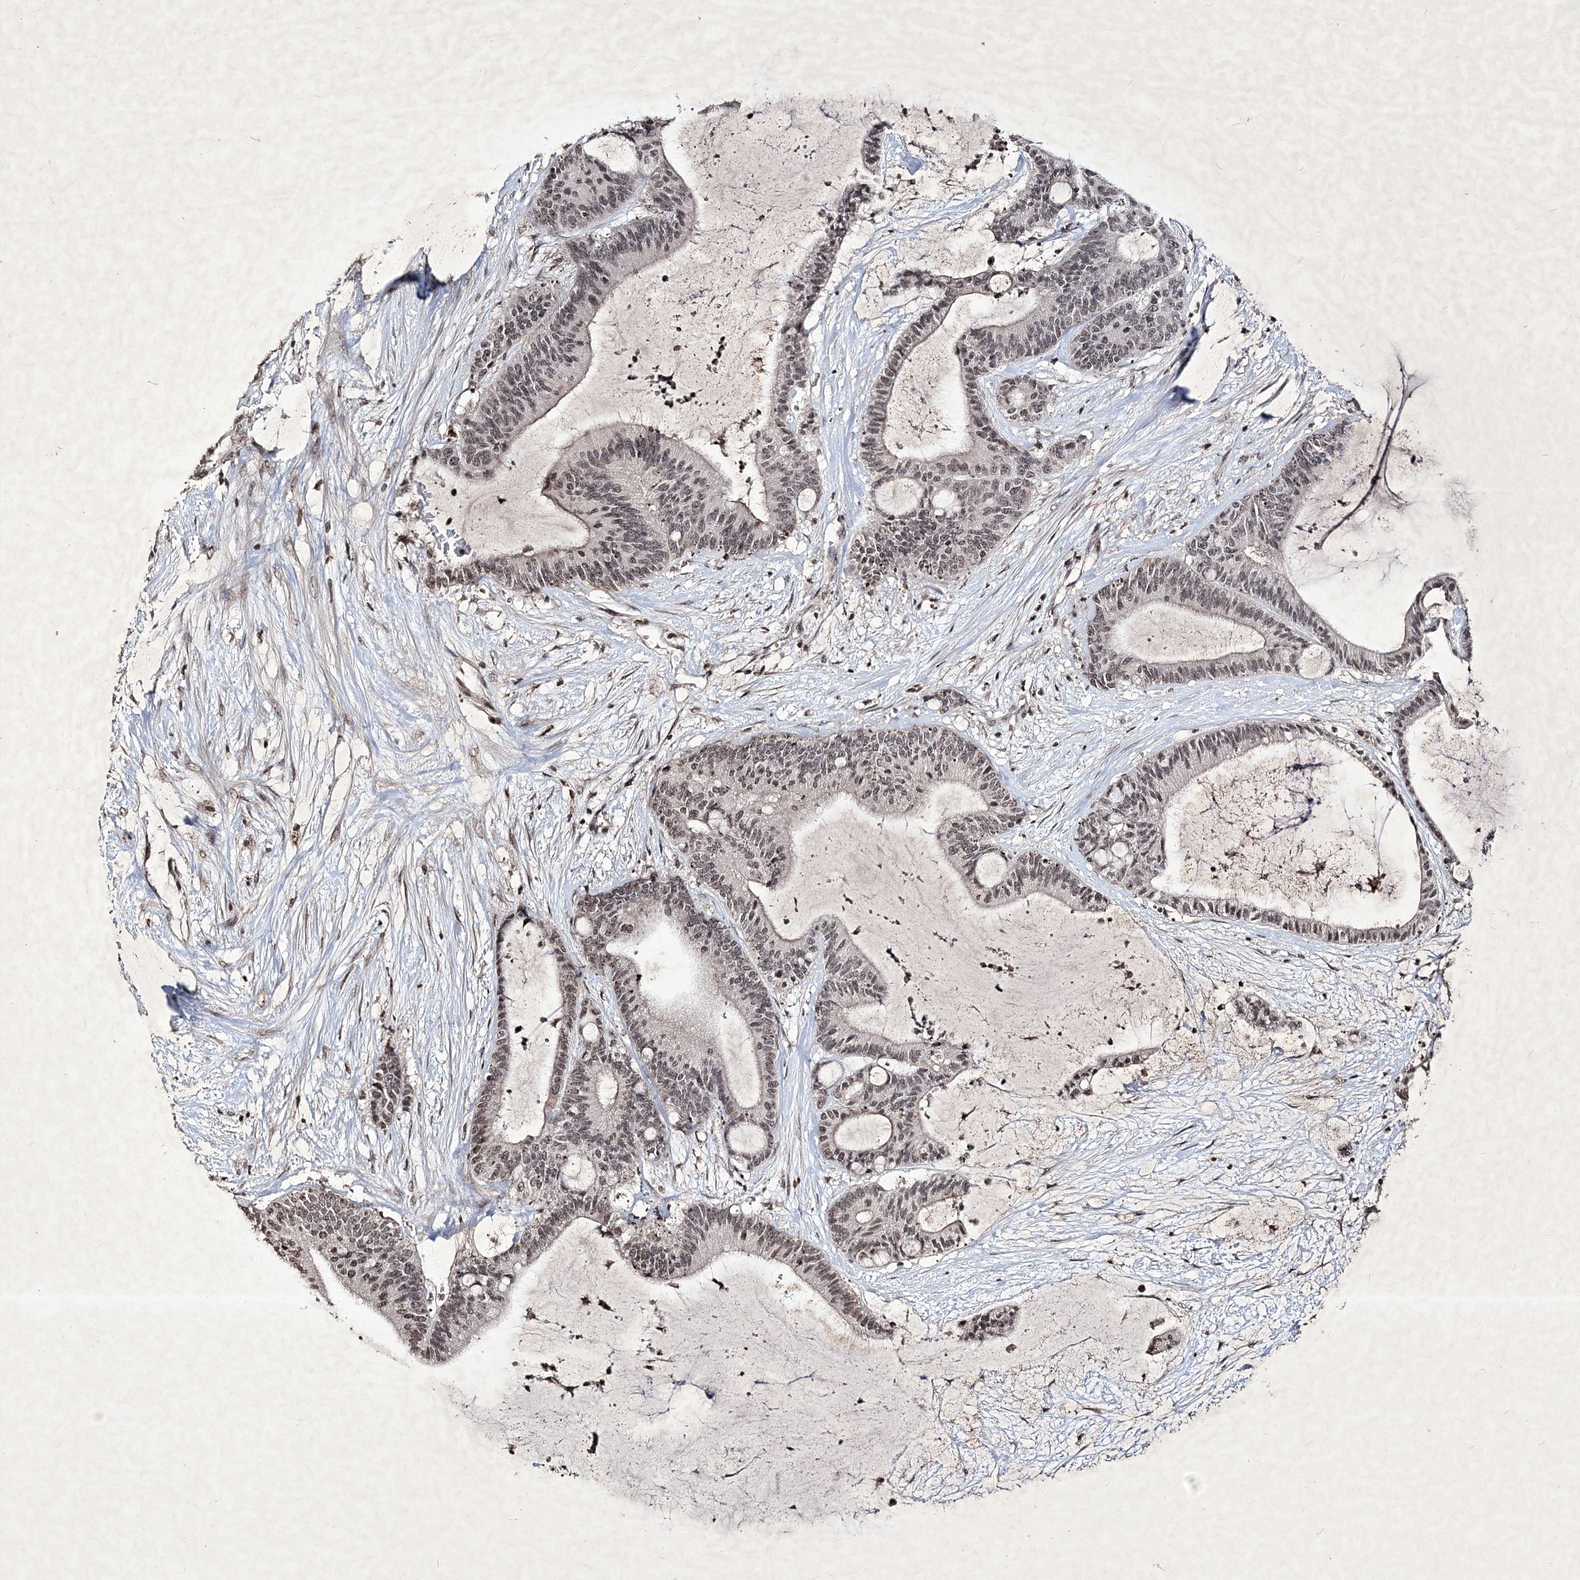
{"staining": {"intensity": "moderate", "quantity": ">75%", "location": "cytoplasmic/membranous,nuclear"}, "tissue": "liver cancer", "cell_type": "Tumor cells", "image_type": "cancer", "snomed": [{"axis": "morphology", "description": "Cholangiocarcinoma"}, {"axis": "topography", "description": "Liver"}], "caption": "Human liver cancer stained with a protein marker reveals moderate staining in tumor cells.", "gene": "SOWAHB", "patient": {"sex": "female", "age": 73}}